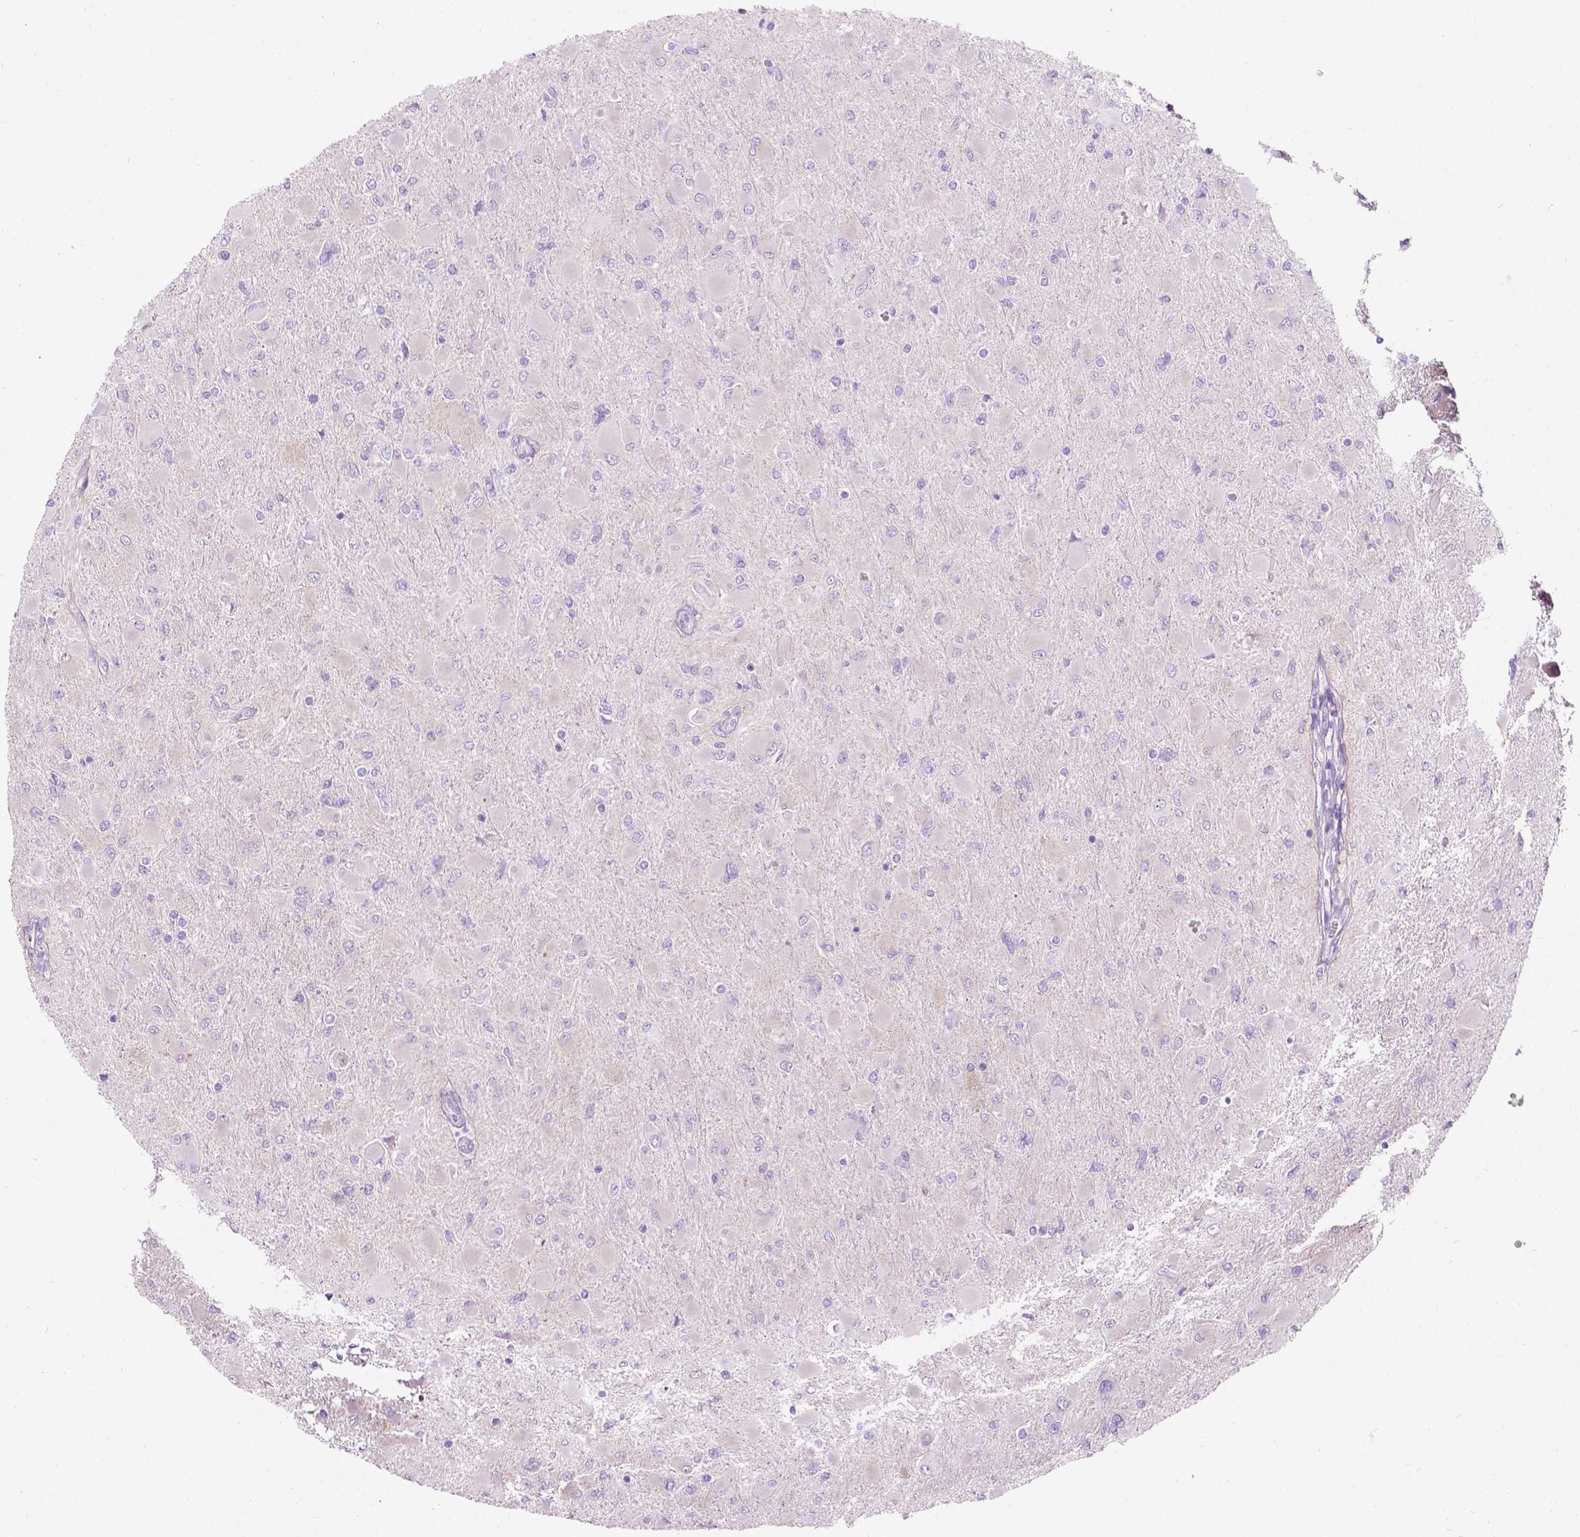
{"staining": {"intensity": "negative", "quantity": "none", "location": "none"}, "tissue": "glioma", "cell_type": "Tumor cells", "image_type": "cancer", "snomed": [{"axis": "morphology", "description": "Glioma, malignant, High grade"}, {"axis": "topography", "description": "Cerebral cortex"}], "caption": "An immunohistochemistry photomicrograph of high-grade glioma (malignant) is shown. There is no staining in tumor cells of high-grade glioma (malignant).", "gene": "NOS1AP", "patient": {"sex": "female", "age": 36}}